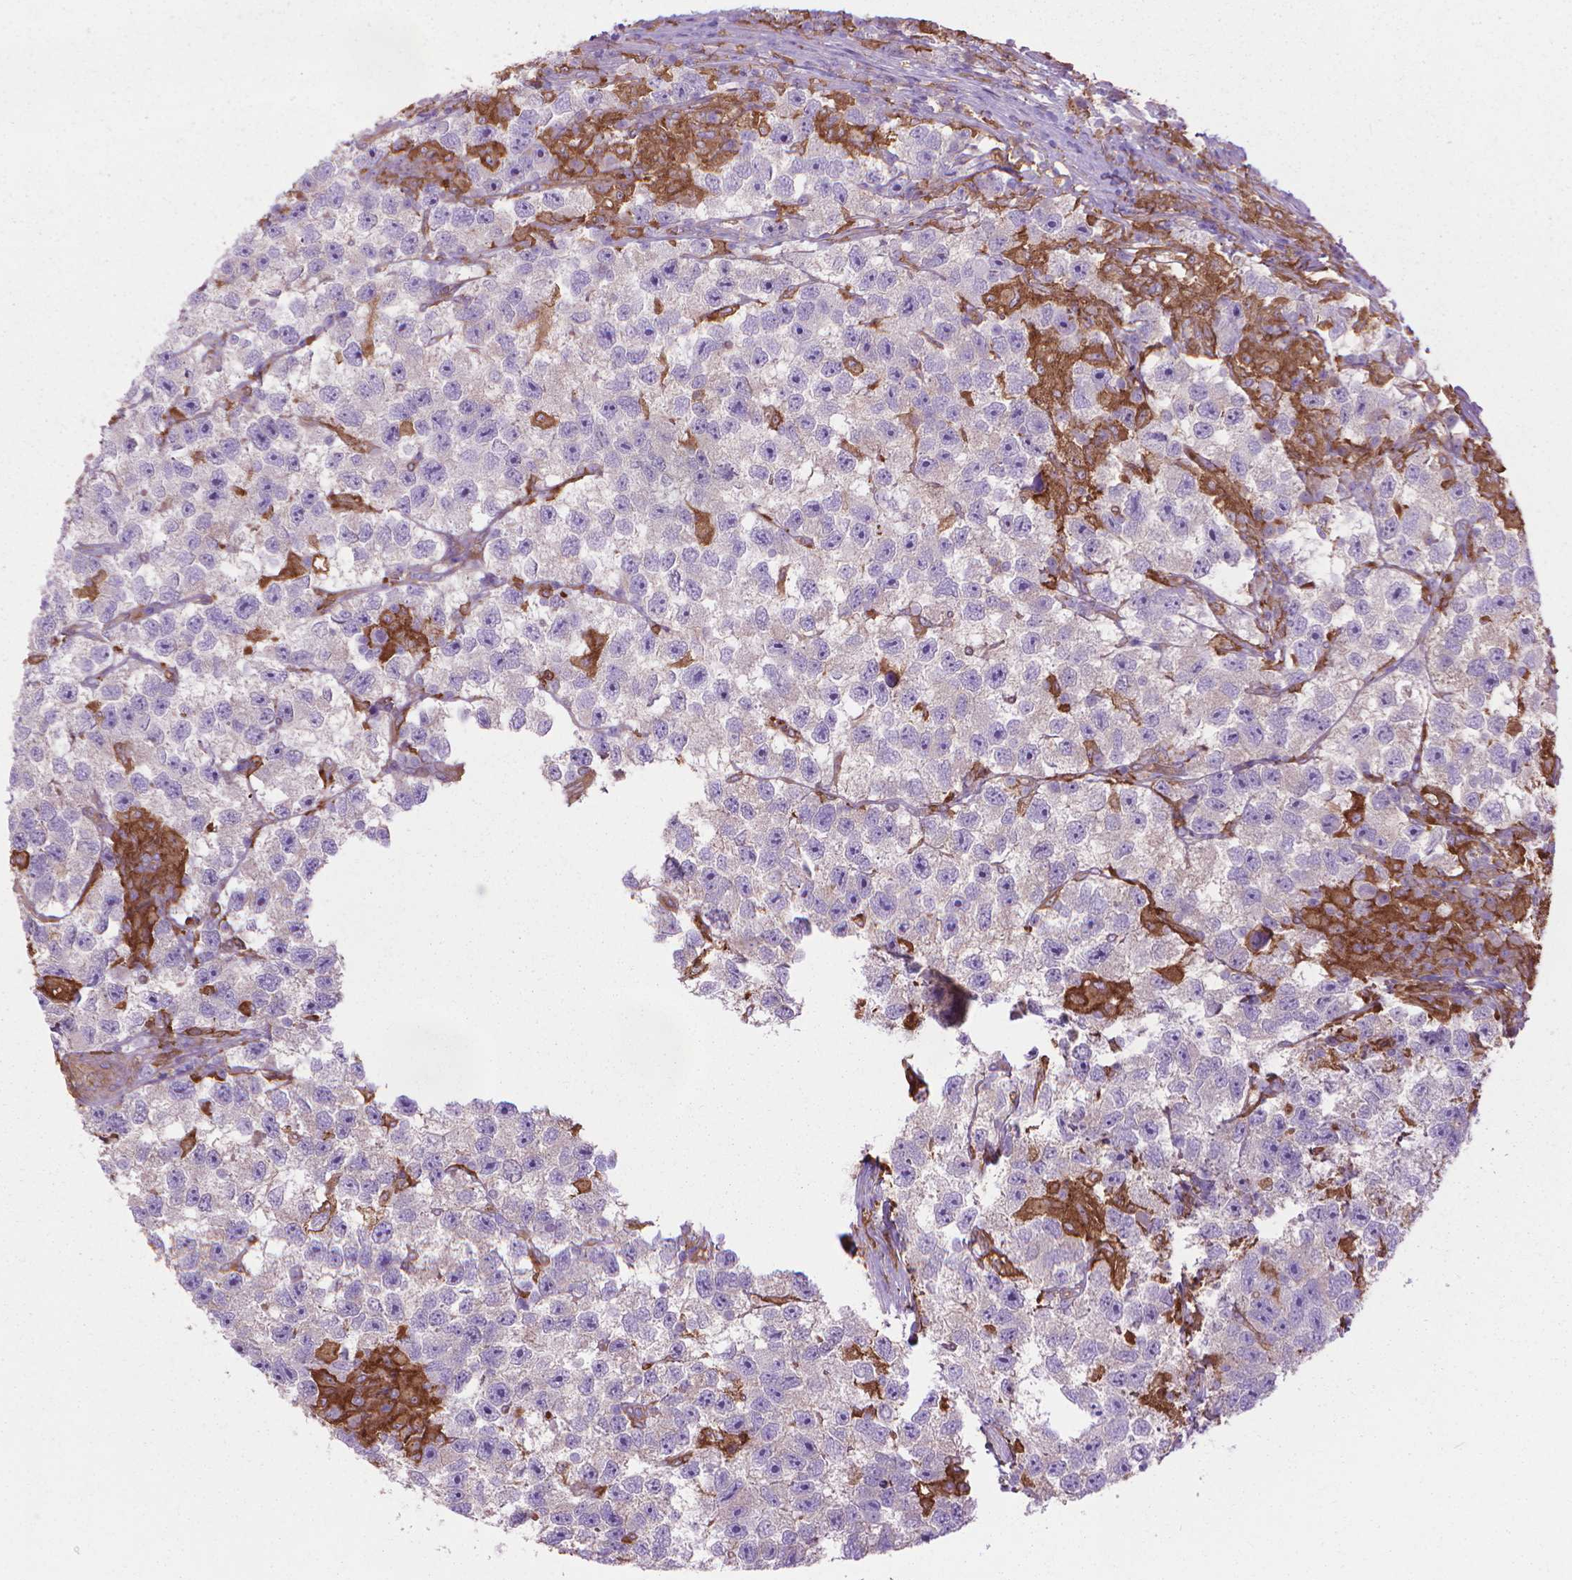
{"staining": {"intensity": "negative", "quantity": "none", "location": "none"}, "tissue": "testis cancer", "cell_type": "Tumor cells", "image_type": "cancer", "snomed": [{"axis": "morphology", "description": "Seminoma, NOS"}, {"axis": "topography", "description": "Testis"}], "caption": "The photomicrograph reveals no significant staining in tumor cells of testis cancer (seminoma).", "gene": "CORO1B", "patient": {"sex": "male", "age": 26}}